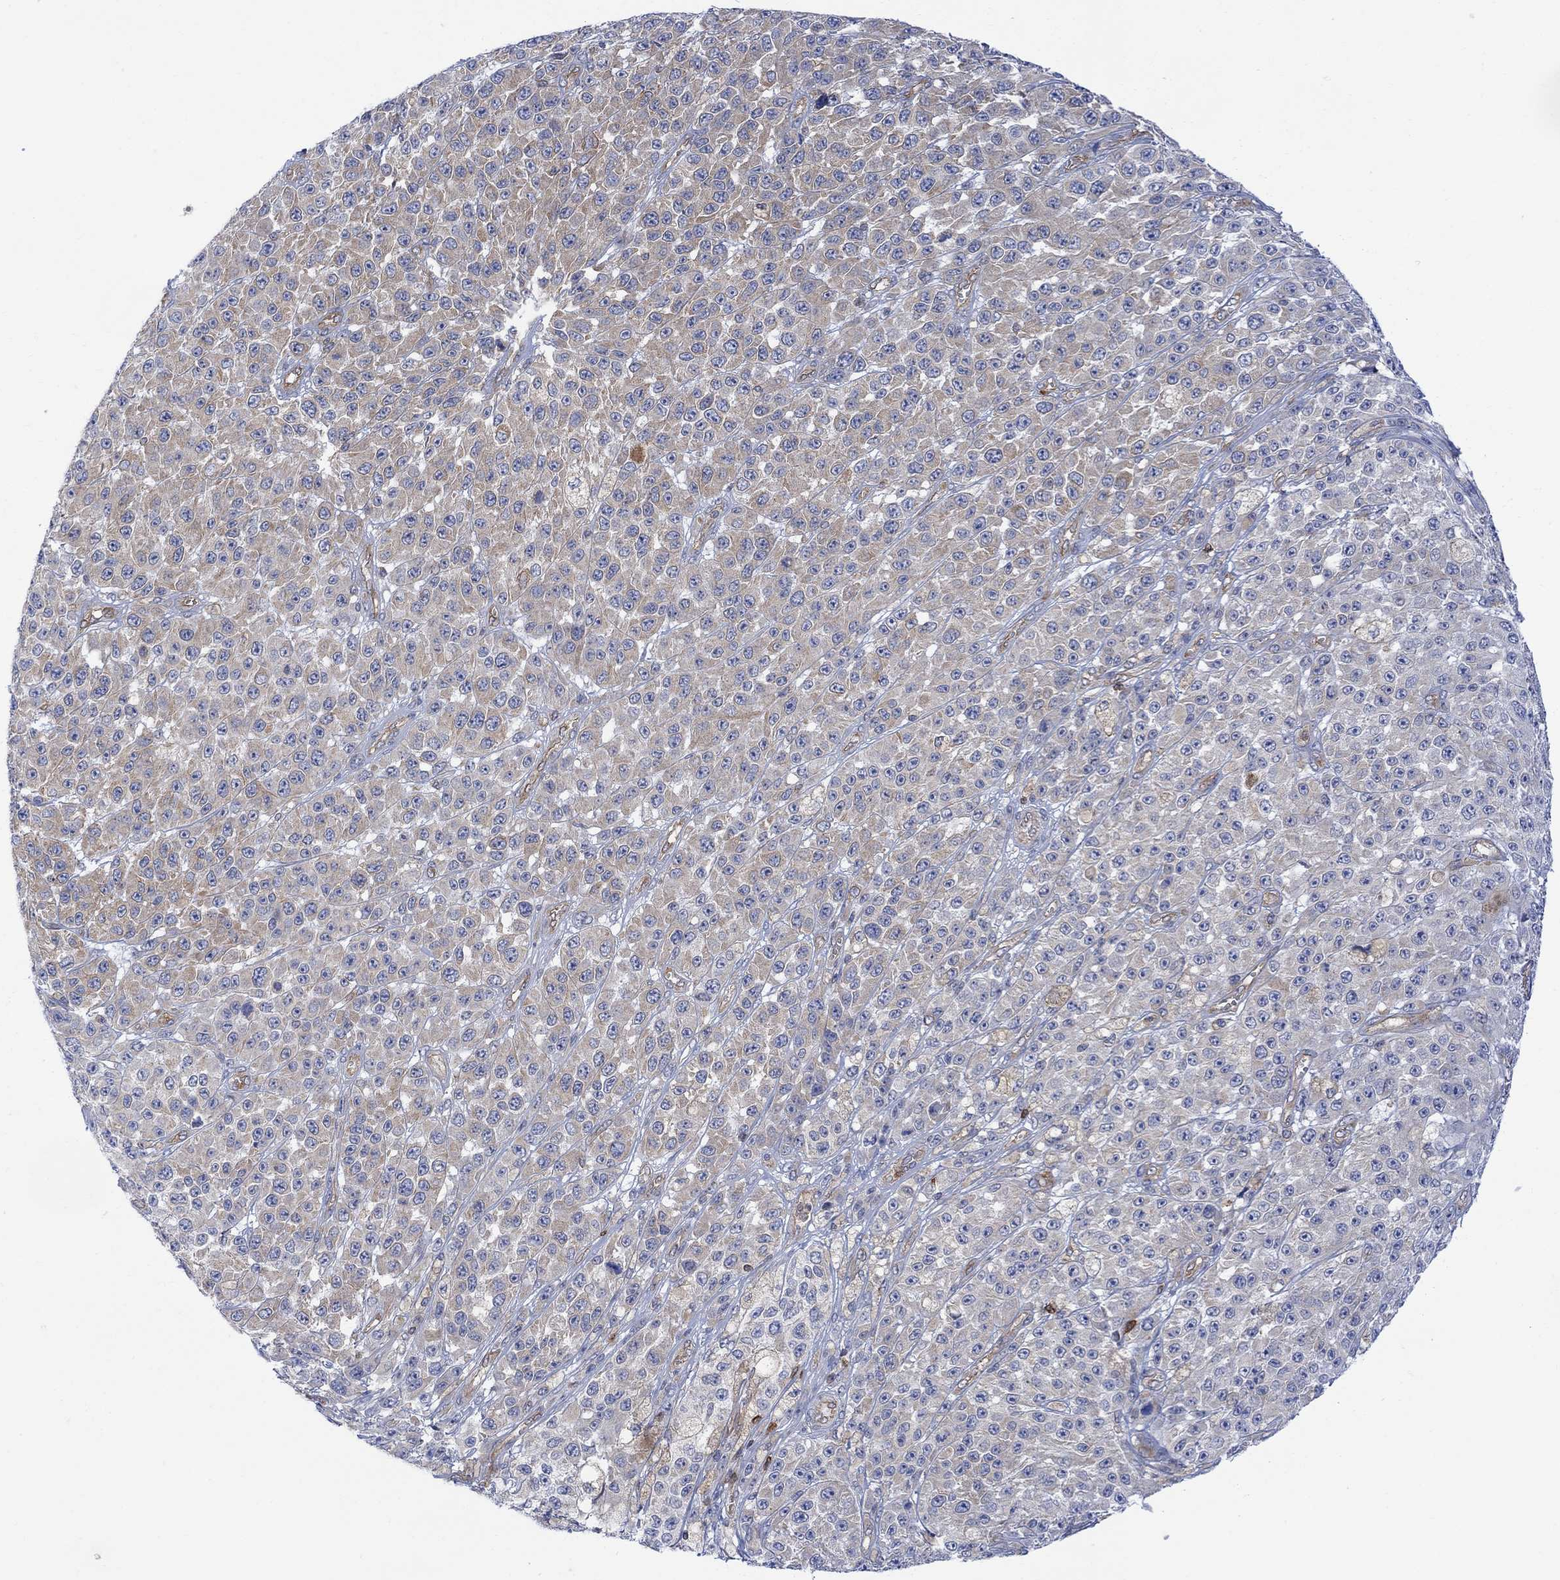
{"staining": {"intensity": "weak", "quantity": "25%-75%", "location": "cytoplasmic/membranous"}, "tissue": "melanoma", "cell_type": "Tumor cells", "image_type": "cancer", "snomed": [{"axis": "morphology", "description": "Malignant melanoma, NOS"}, {"axis": "topography", "description": "Skin"}], "caption": "A photomicrograph of malignant melanoma stained for a protein shows weak cytoplasmic/membranous brown staining in tumor cells.", "gene": "GBP5", "patient": {"sex": "female", "age": 58}}